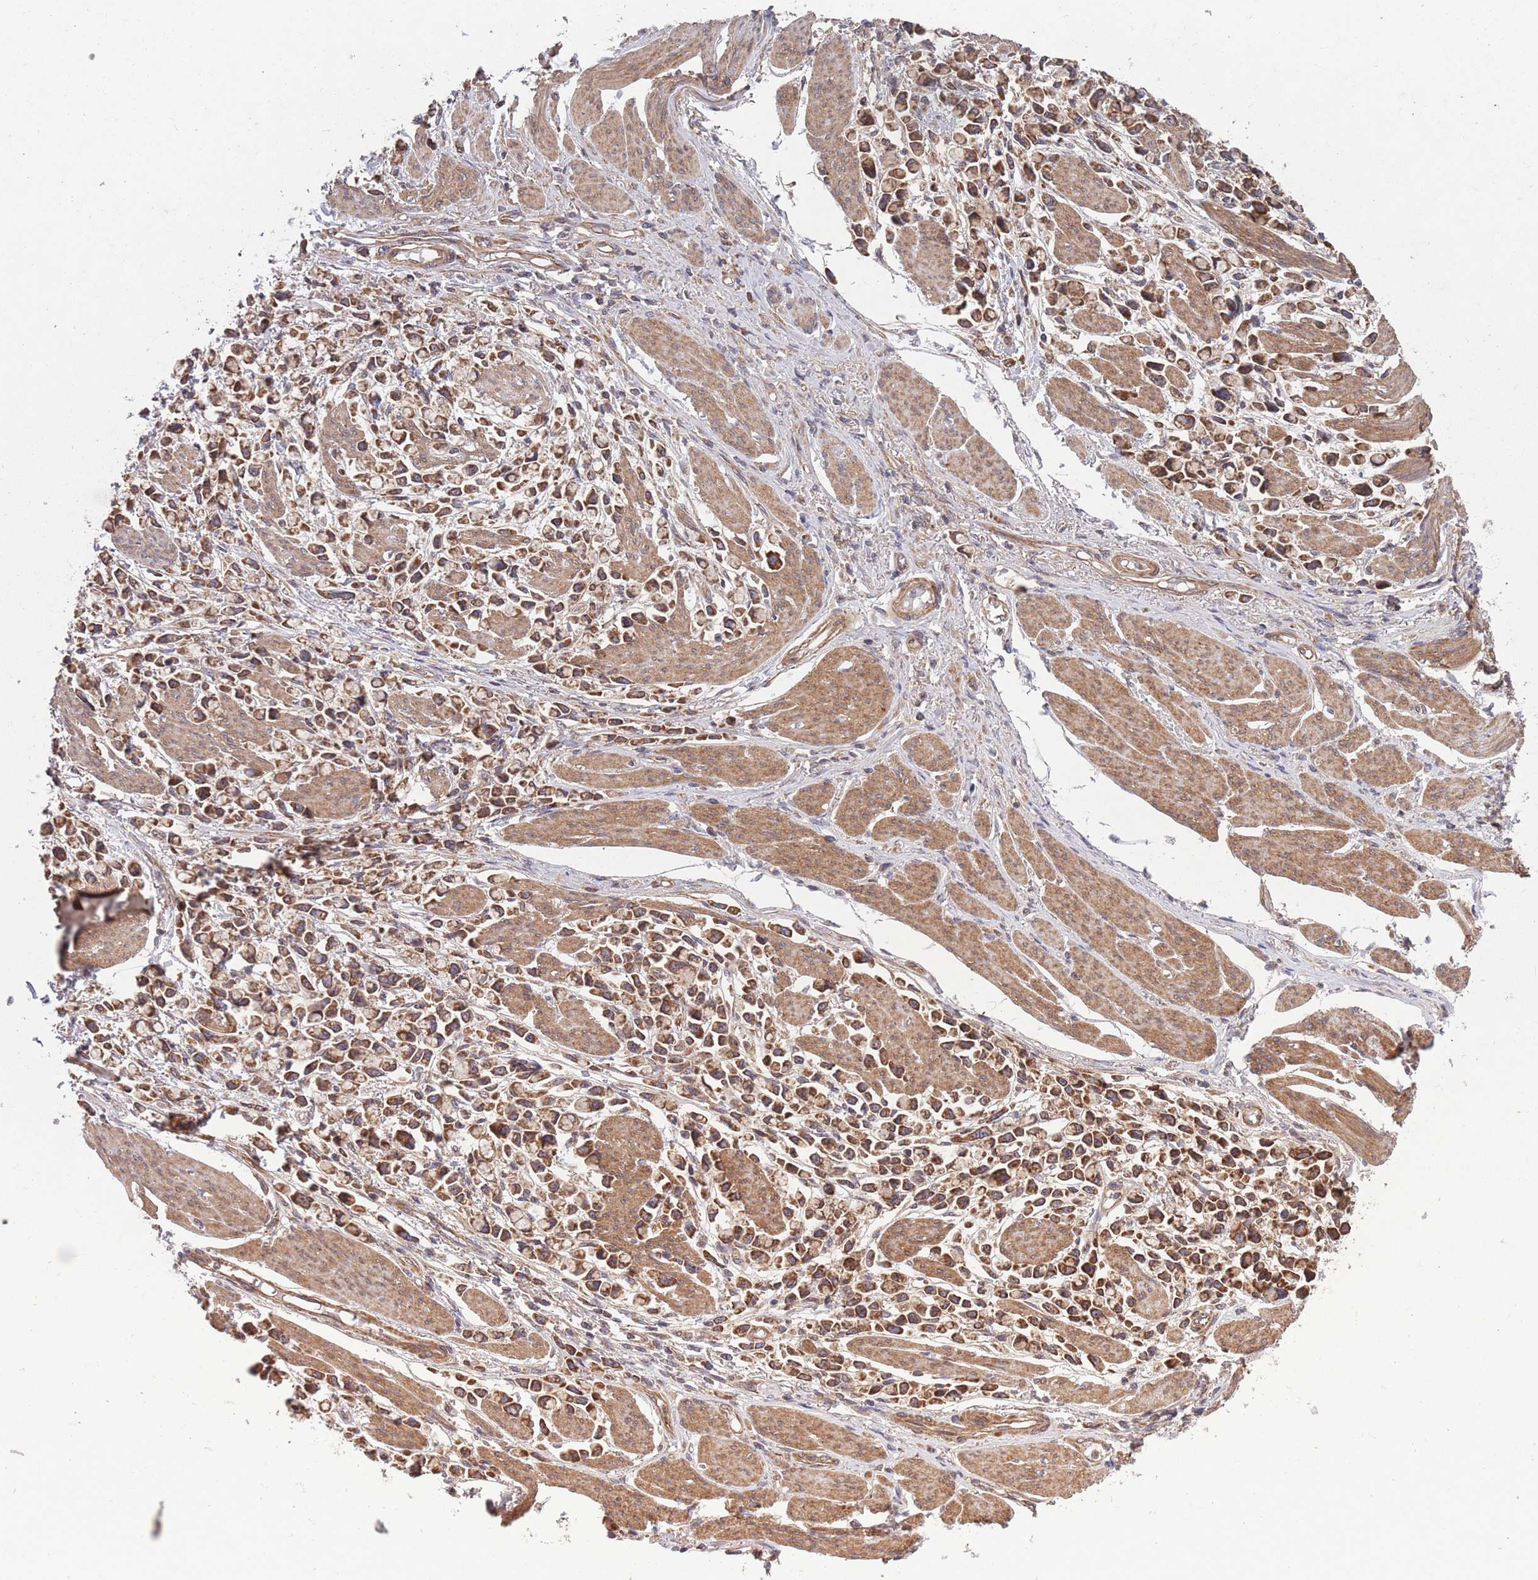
{"staining": {"intensity": "moderate", "quantity": ">75%", "location": "cytoplasmic/membranous"}, "tissue": "stomach cancer", "cell_type": "Tumor cells", "image_type": "cancer", "snomed": [{"axis": "morphology", "description": "Adenocarcinoma, NOS"}, {"axis": "topography", "description": "Stomach"}], "caption": "Immunohistochemistry (IHC) of stomach cancer (adenocarcinoma) demonstrates medium levels of moderate cytoplasmic/membranous expression in about >75% of tumor cells. The staining was performed using DAB (3,3'-diaminobenzidine), with brown indicating positive protein expression. Nuclei are stained blue with hematoxylin.", "gene": "MFNG", "patient": {"sex": "female", "age": 81}}